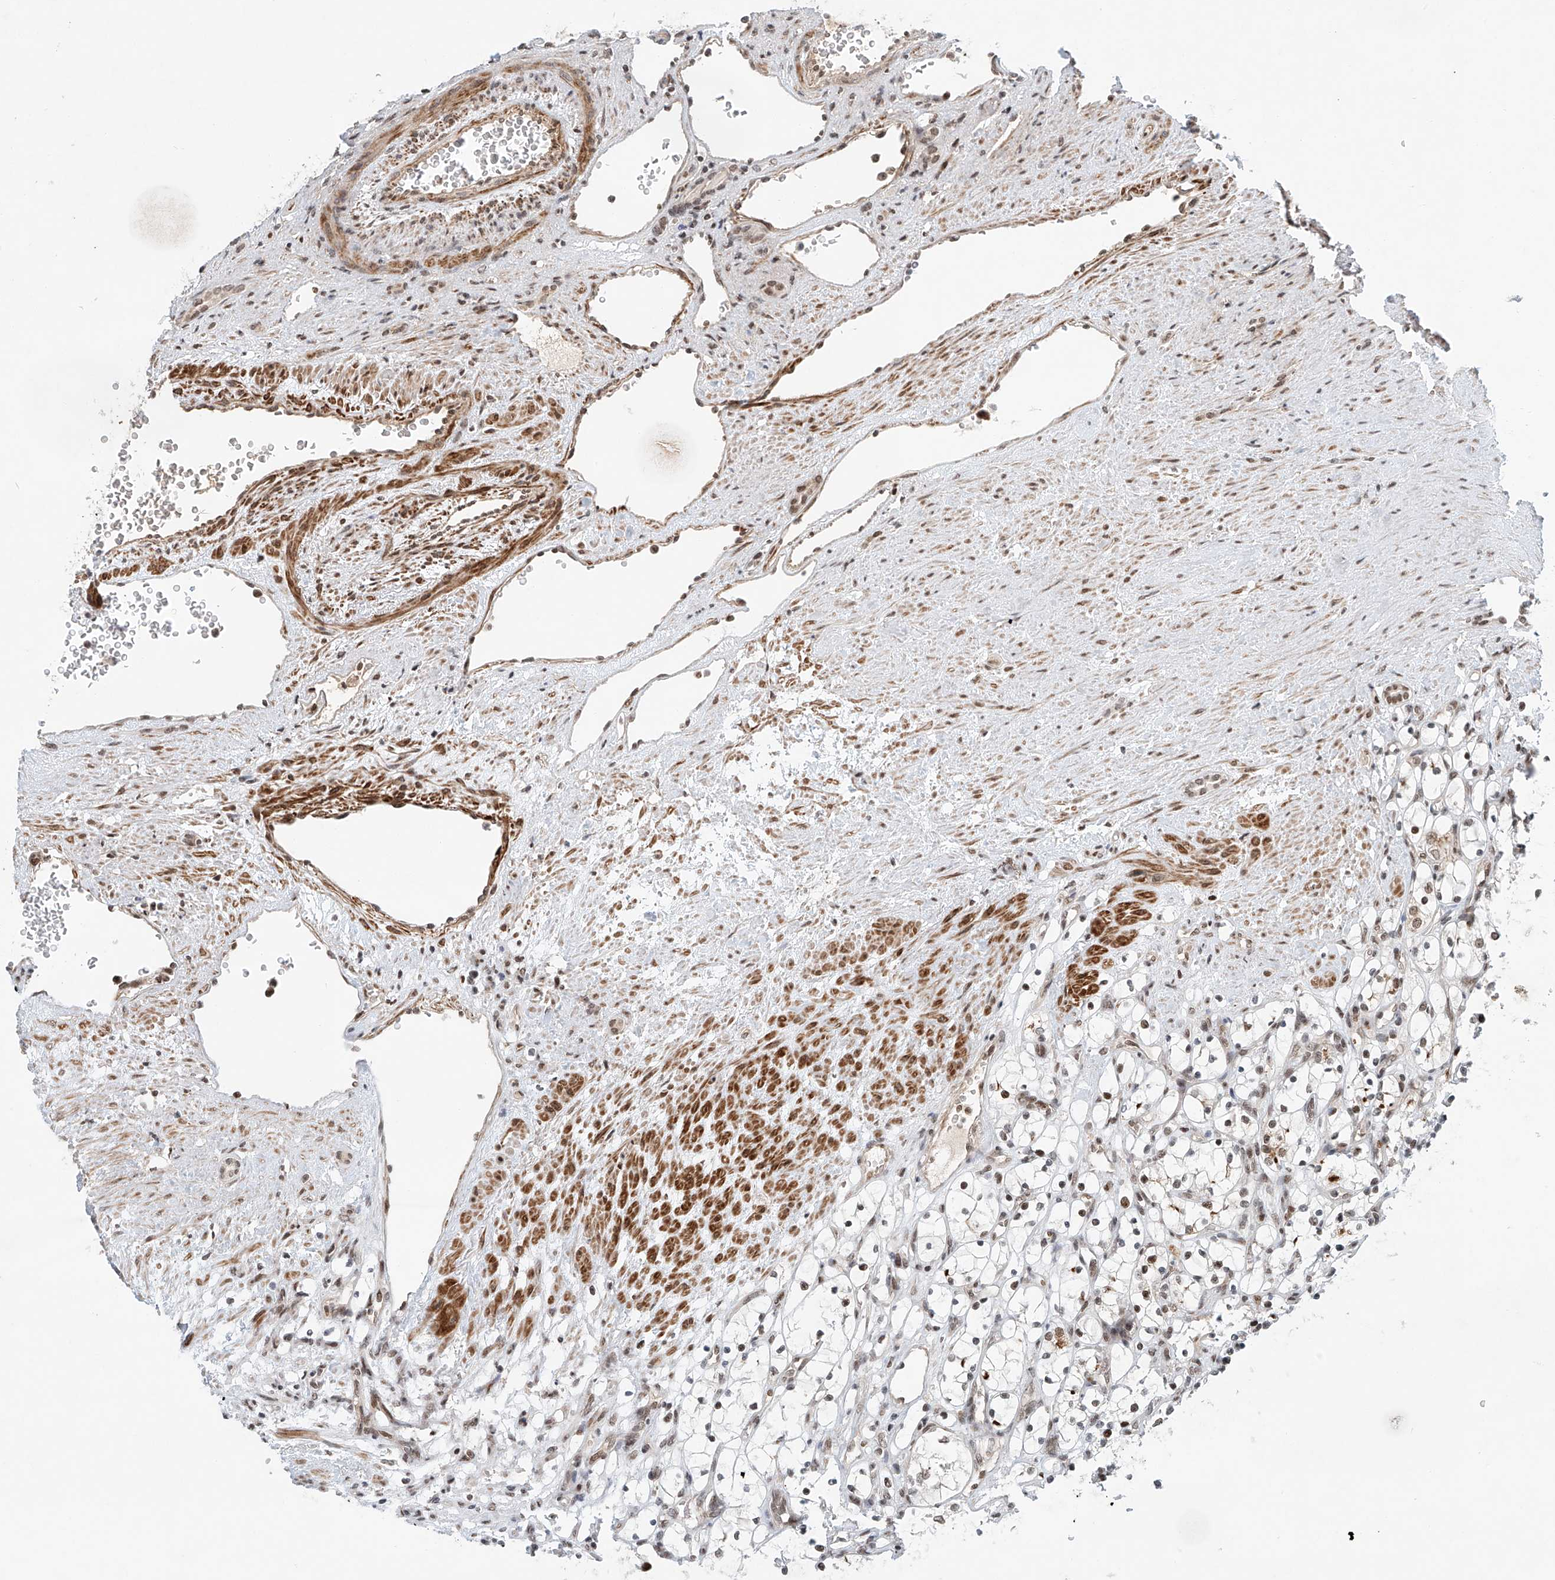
{"staining": {"intensity": "weak", "quantity": "25%-75%", "location": "nuclear"}, "tissue": "renal cancer", "cell_type": "Tumor cells", "image_type": "cancer", "snomed": [{"axis": "morphology", "description": "Adenocarcinoma, NOS"}, {"axis": "topography", "description": "Kidney"}], "caption": "A high-resolution image shows immunohistochemistry staining of adenocarcinoma (renal), which shows weak nuclear staining in about 25%-75% of tumor cells. (brown staining indicates protein expression, while blue staining denotes nuclei).", "gene": "ZNF470", "patient": {"sex": "female", "age": 69}}